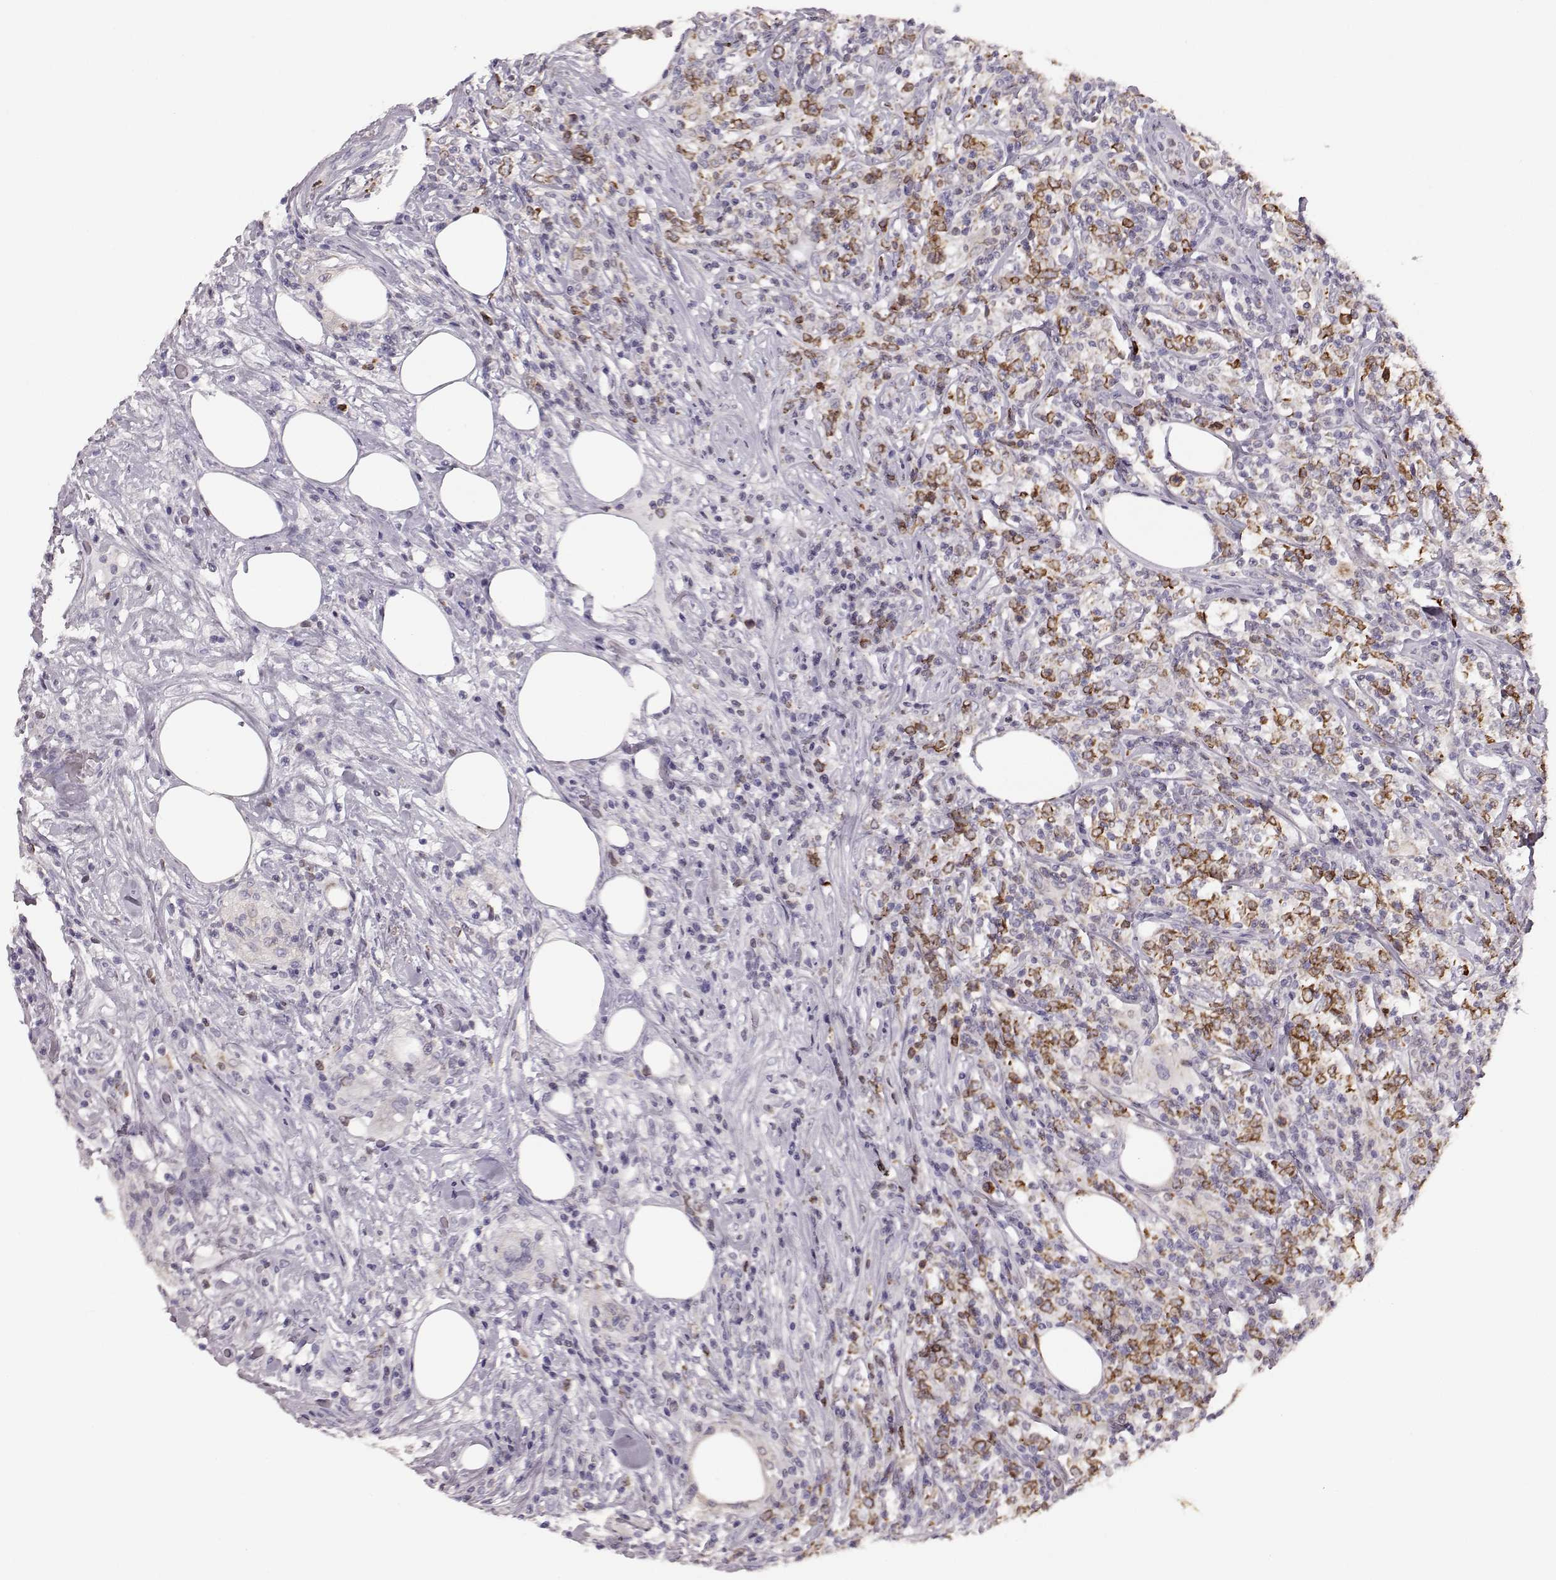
{"staining": {"intensity": "moderate", "quantity": "25%-75%", "location": "cytoplasmic/membranous"}, "tissue": "lymphoma", "cell_type": "Tumor cells", "image_type": "cancer", "snomed": [{"axis": "morphology", "description": "Malignant lymphoma, non-Hodgkin's type, High grade"}, {"axis": "topography", "description": "Lymph node"}], "caption": "Lymphoma stained with a protein marker demonstrates moderate staining in tumor cells.", "gene": "ELOVL5", "patient": {"sex": "female", "age": 84}}